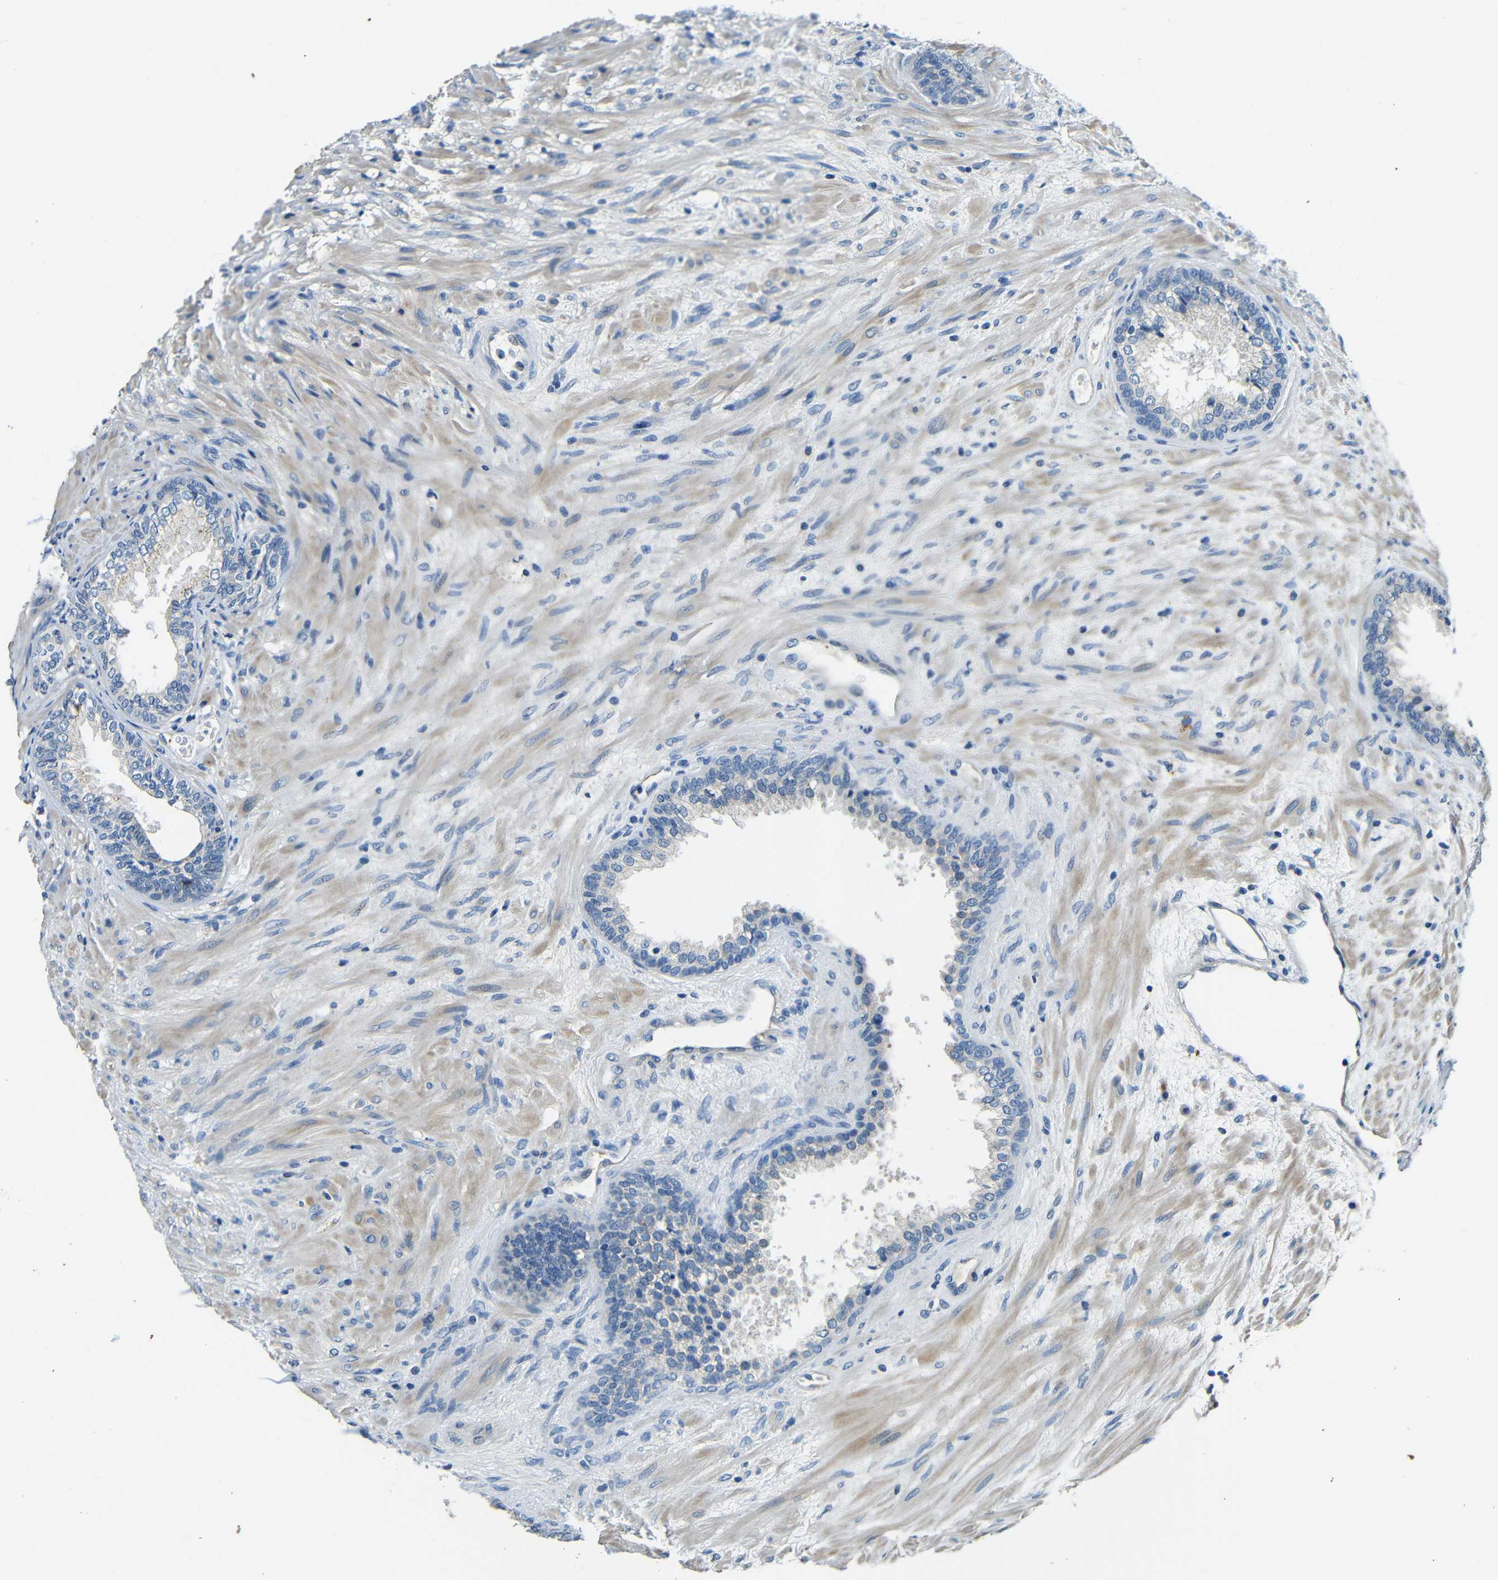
{"staining": {"intensity": "negative", "quantity": "none", "location": "none"}, "tissue": "prostate", "cell_type": "Glandular cells", "image_type": "normal", "snomed": [{"axis": "morphology", "description": "Normal tissue, NOS"}, {"axis": "topography", "description": "Prostate"}], "caption": "IHC micrograph of unremarkable prostate: prostate stained with DAB (3,3'-diaminobenzidine) exhibits no significant protein expression in glandular cells. (Stains: DAB (3,3'-diaminobenzidine) IHC with hematoxylin counter stain, Microscopy: brightfield microscopy at high magnification).", "gene": "FMO5", "patient": {"sex": "male", "age": 76}}